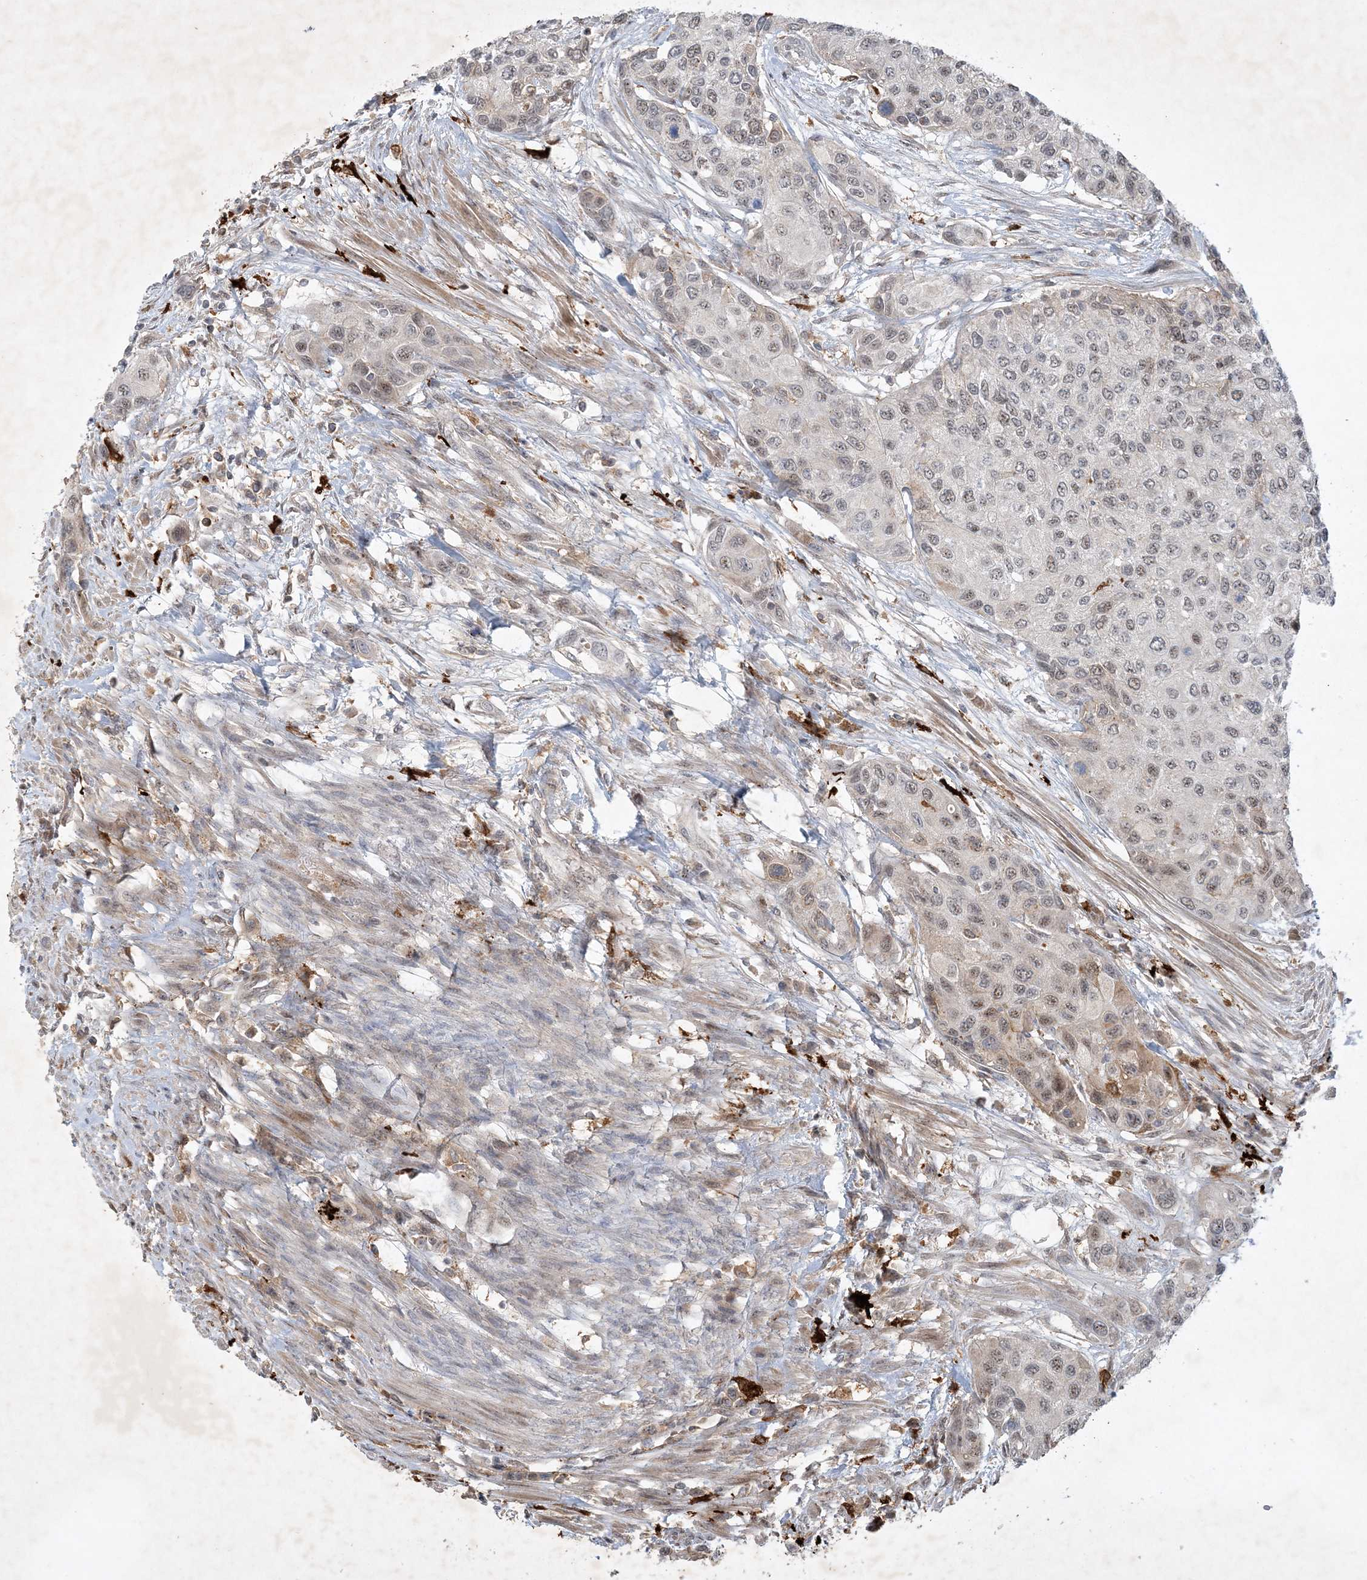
{"staining": {"intensity": "weak", "quantity": "25%-75%", "location": "cytoplasmic/membranous,nuclear"}, "tissue": "urothelial cancer", "cell_type": "Tumor cells", "image_type": "cancer", "snomed": [{"axis": "morphology", "description": "Normal tissue, NOS"}, {"axis": "morphology", "description": "Urothelial carcinoma, High grade"}, {"axis": "topography", "description": "Vascular tissue"}, {"axis": "topography", "description": "Urinary bladder"}], "caption": "This is an image of immunohistochemistry staining of urothelial cancer, which shows weak positivity in the cytoplasmic/membranous and nuclear of tumor cells.", "gene": "THG1L", "patient": {"sex": "female", "age": 56}}